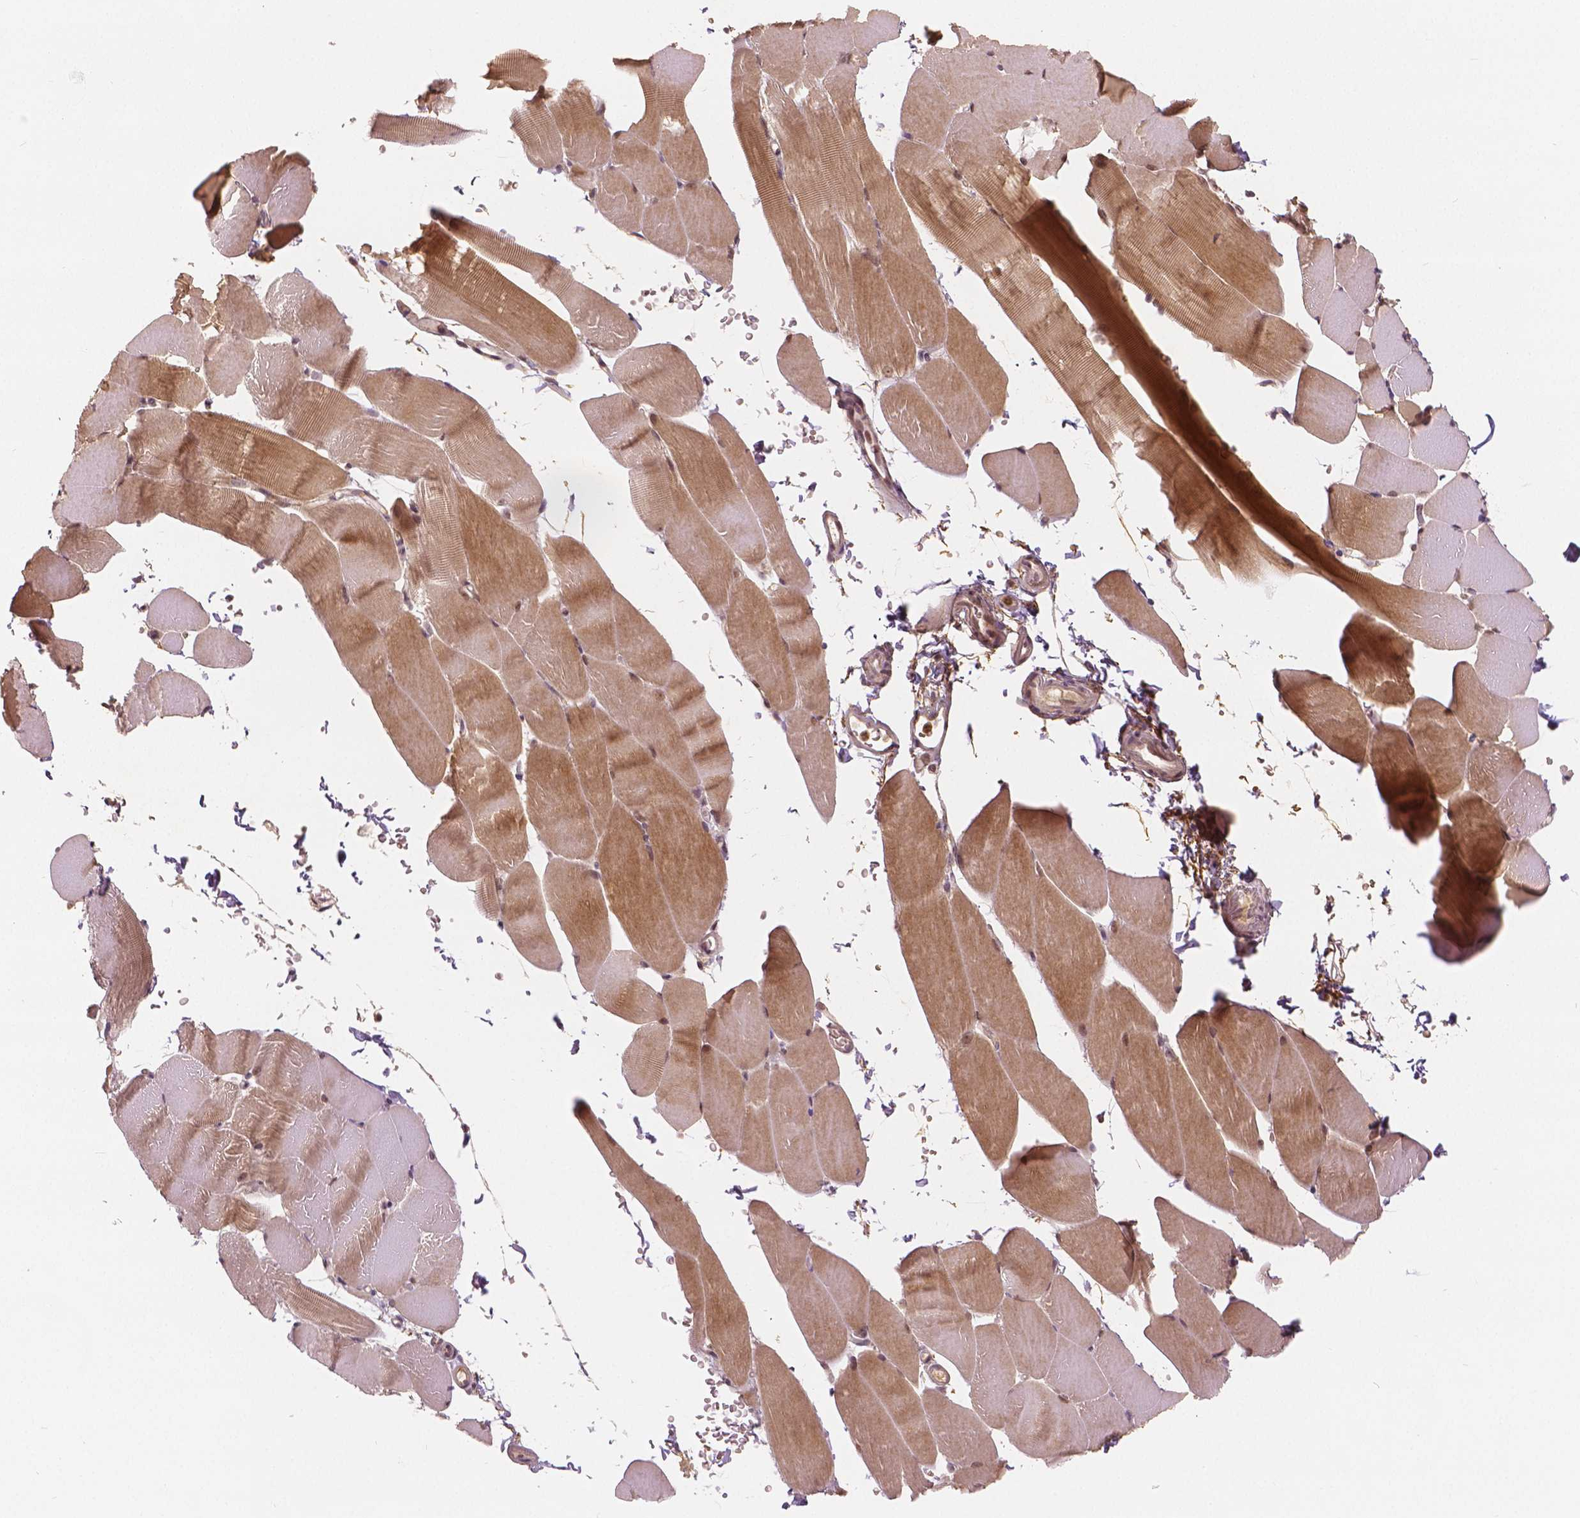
{"staining": {"intensity": "moderate", "quantity": "25%-75%", "location": "cytoplasmic/membranous,nuclear"}, "tissue": "skeletal muscle", "cell_type": "Myocytes", "image_type": "normal", "snomed": [{"axis": "morphology", "description": "Normal tissue, NOS"}, {"axis": "topography", "description": "Skeletal muscle"}], "caption": "Moderate cytoplasmic/membranous,nuclear positivity is appreciated in about 25%-75% of myocytes in benign skeletal muscle.", "gene": "NSD2", "patient": {"sex": "female", "age": 37}}